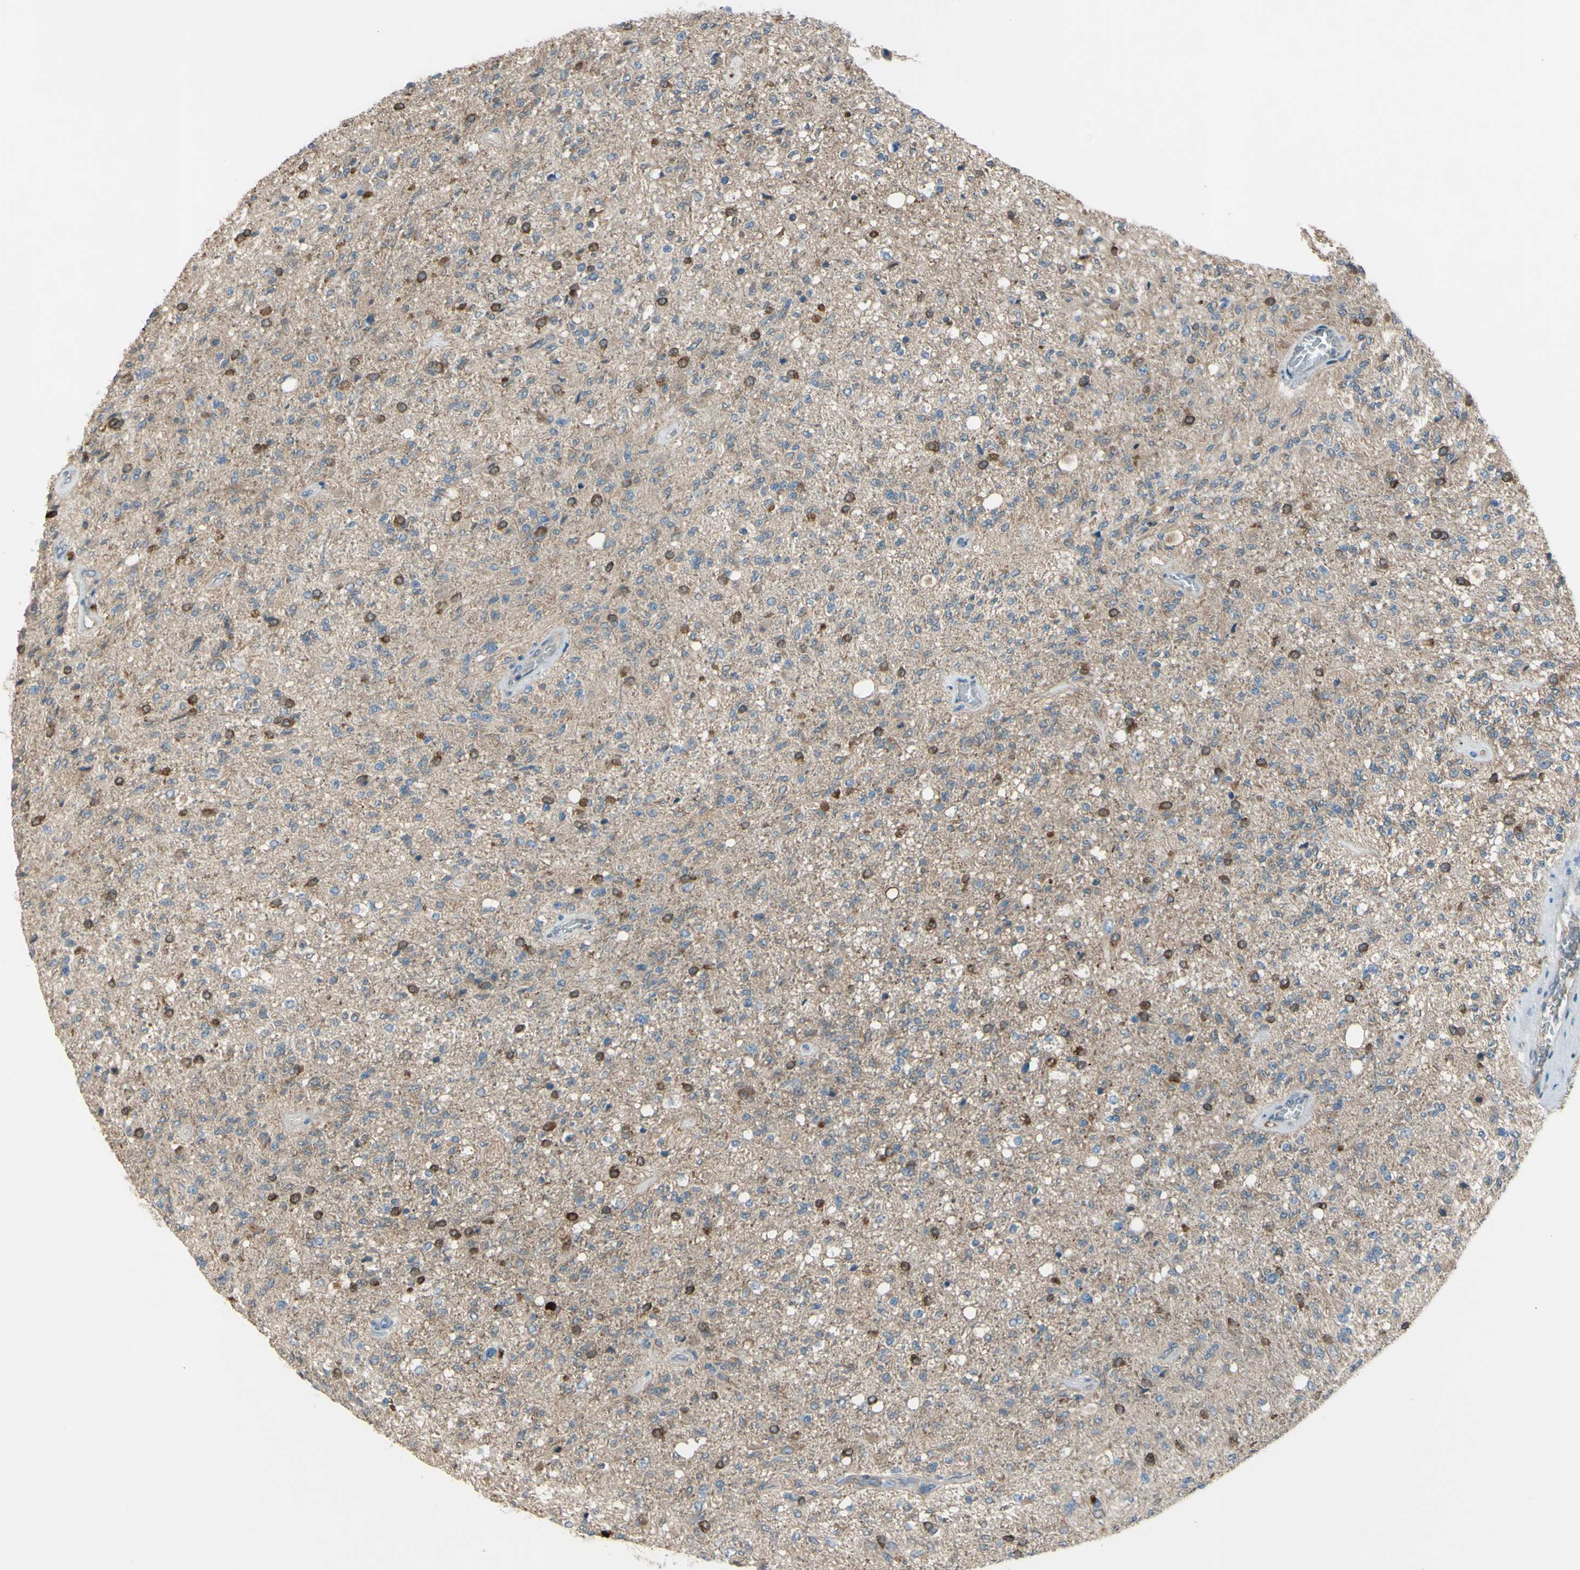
{"staining": {"intensity": "strong", "quantity": "<25%", "location": "cytoplasmic/membranous"}, "tissue": "glioma", "cell_type": "Tumor cells", "image_type": "cancer", "snomed": [{"axis": "morphology", "description": "Normal tissue, NOS"}, {"axis": "morphology", "description": "Glioma, malignant, High grade"}, {"axis": "topography", "description": "Cerebral cortex"}], "caption": "Immunohistochemical staining of glioma exhibits medium levels of strong cytoplasmic/membranous positivity in about <25% of tumor cells. The staining is performed using DAB brown chromogen to label protein expression. The nuclei are counter-stained blue using hematoxylin.", "gene": "AFP", "patient": {"sex": "male", "age": 77}}